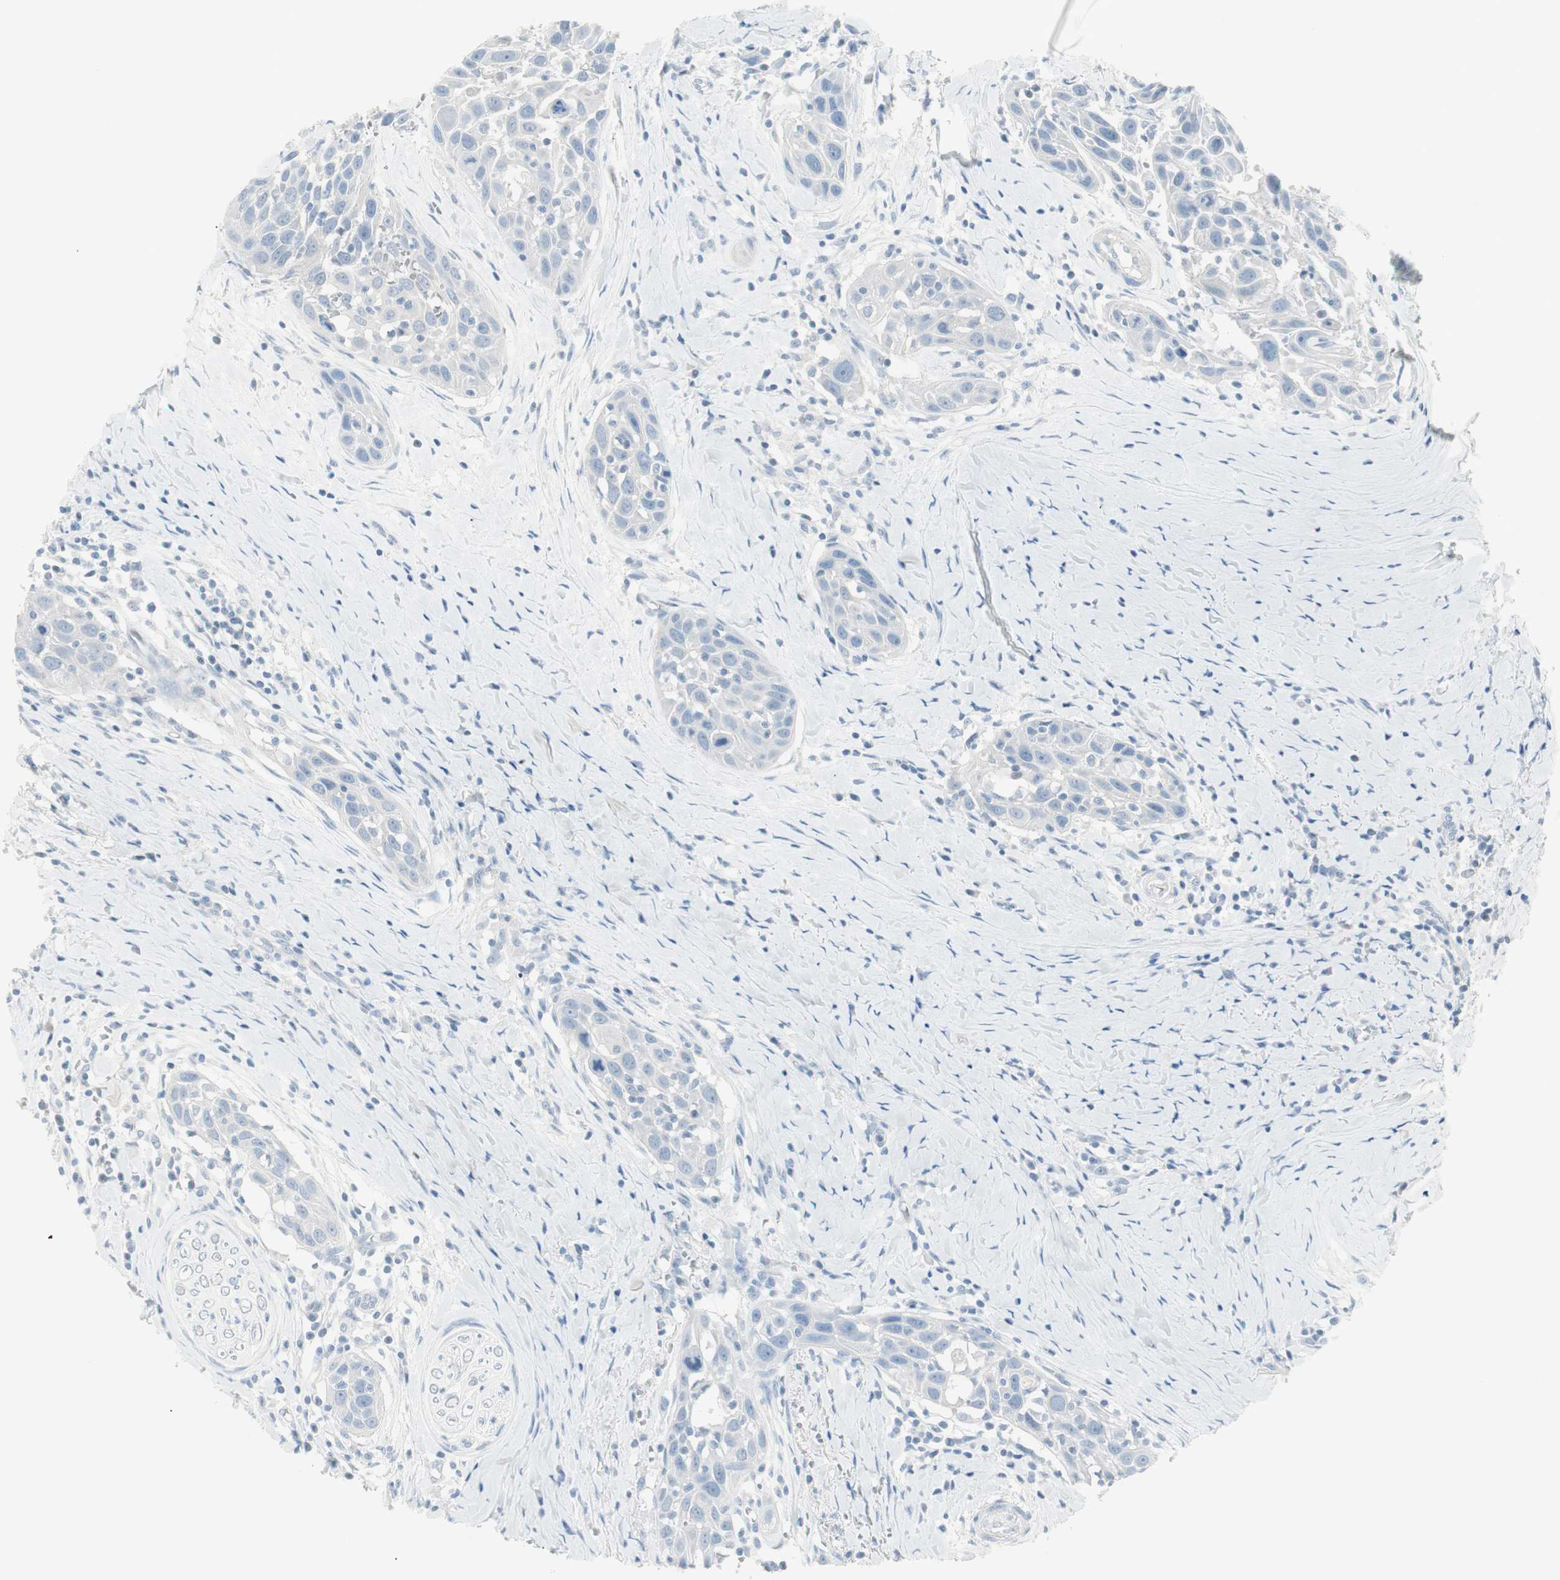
{"staining": {"intensity": "negative", "quantity": "none", "location": "none"}, "tissue": "head and neck cancer", "cell_type": "Tumor cells", "image_type": "cancer", "snomed": [{"axis": "morphology", "description": "Normal tissue, NOS"}, {"axis": "morphology", "description": "Squamous cell carcinoma, NOS"}, {"axis": "topography", "description": "Oral tissue"}, {"axis": "topography", "description": "Head-Neck"}], "caption": "IHC photomicrograph of squamous cell carcinoma (head and neck) stained for a protein (brown), which demonstrates no expression in tumor cells. (Brightfield microscopy of DAB (3,3'-diaminobenzidine) IHC at high magnification).", "gene": "ITLN2", "patient": {"sex": "female", "age": 50}}